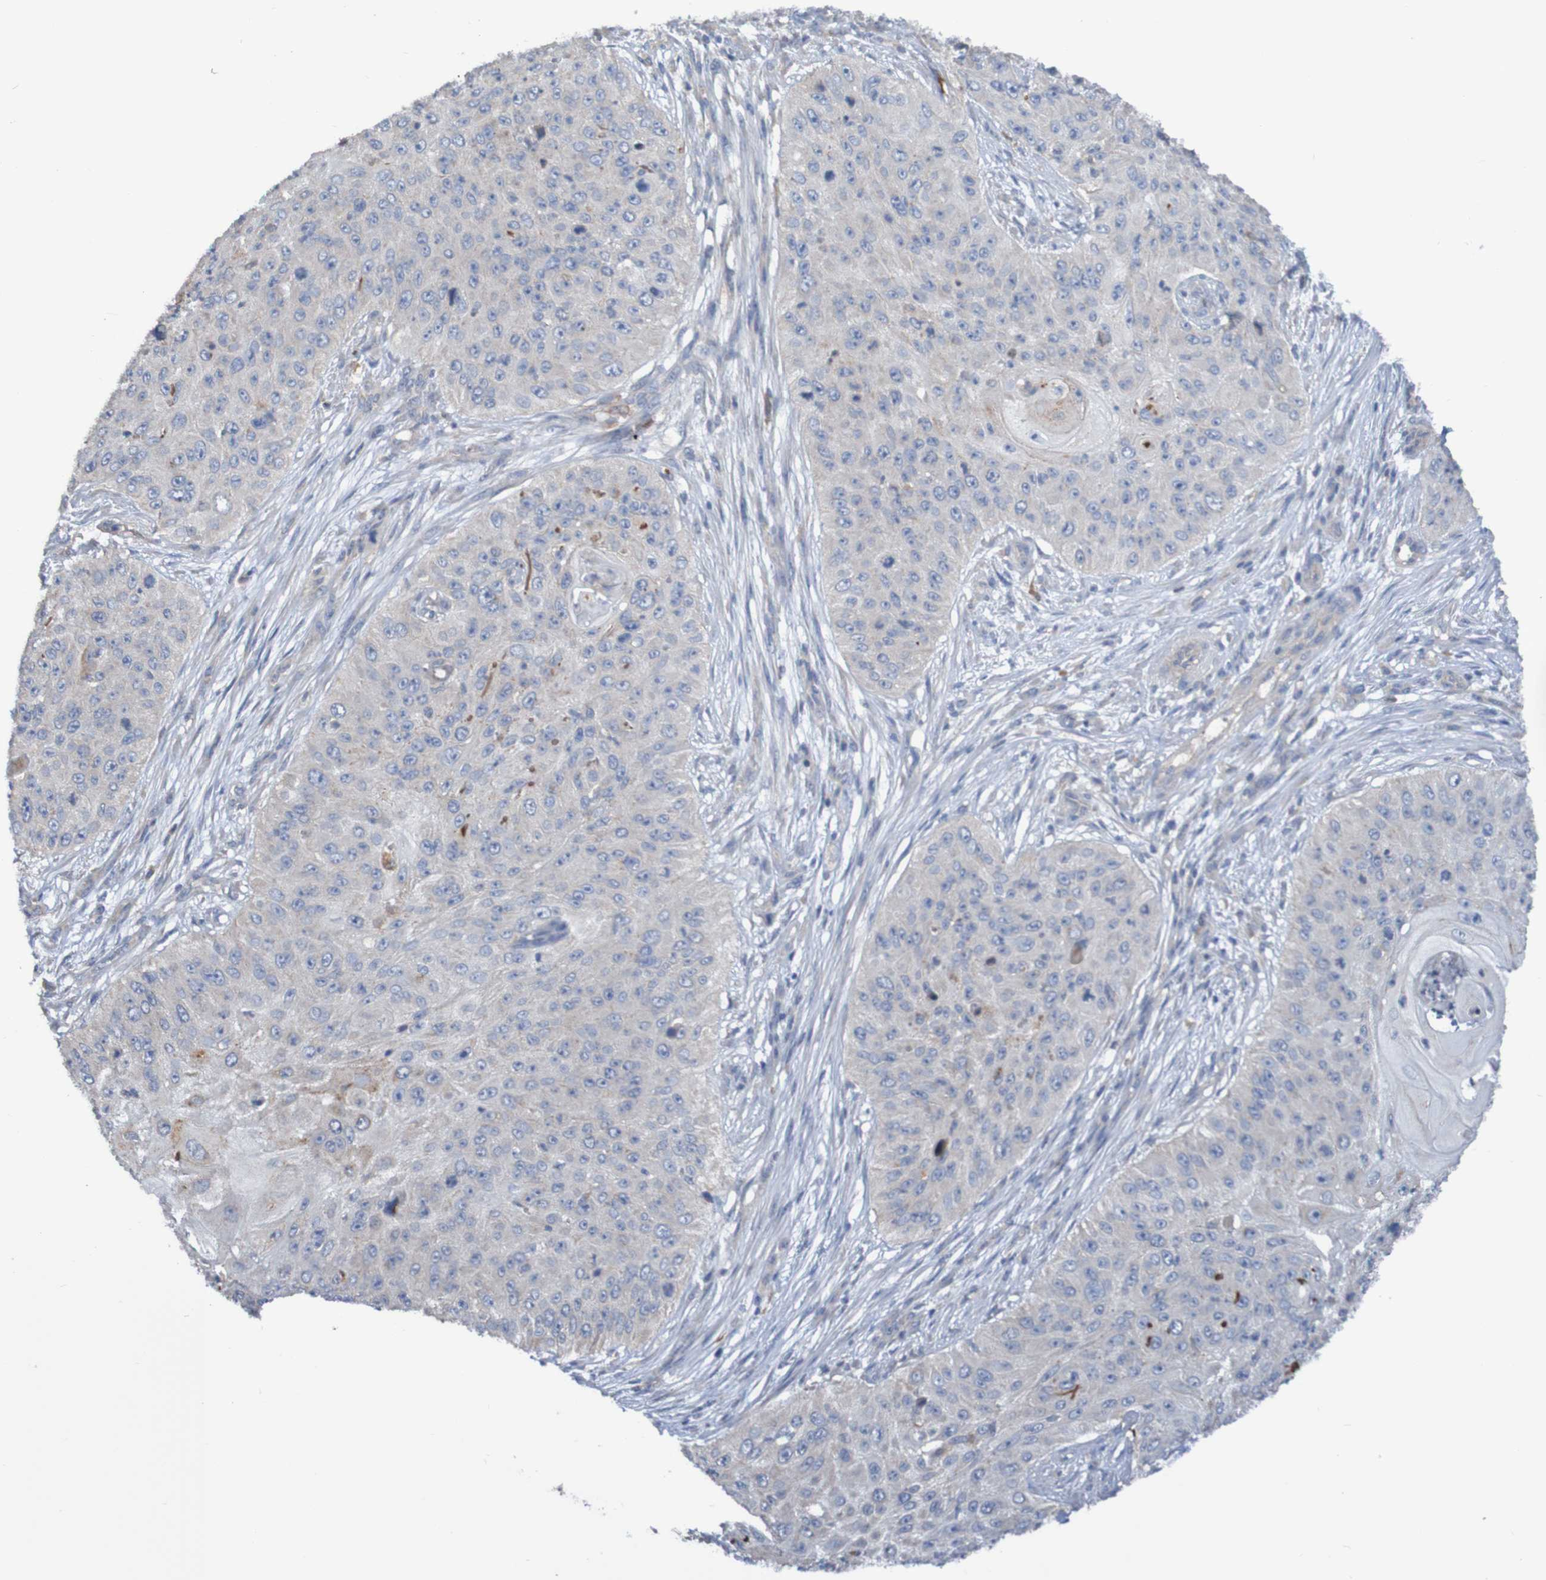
{"staining": {"intensity": "negative", "quantity": "none", "location": "none"}, "tissue": "skin cancer", "cell_type": "Tumor cells", "image_type": "cancer", "snomed": [{"axis": "morphology", "description": "Squamous cell carcinoma, NOS"}, {"axis": "topography", "description": "Skin"}], "caption": "This is a image of immunohistochemistry (IHC) staining of squamous cell carcinoma (skin), which shows no staining in tumor cells.", "gene": "PHYH", "patient": {"sex": "female", "age": 80}}